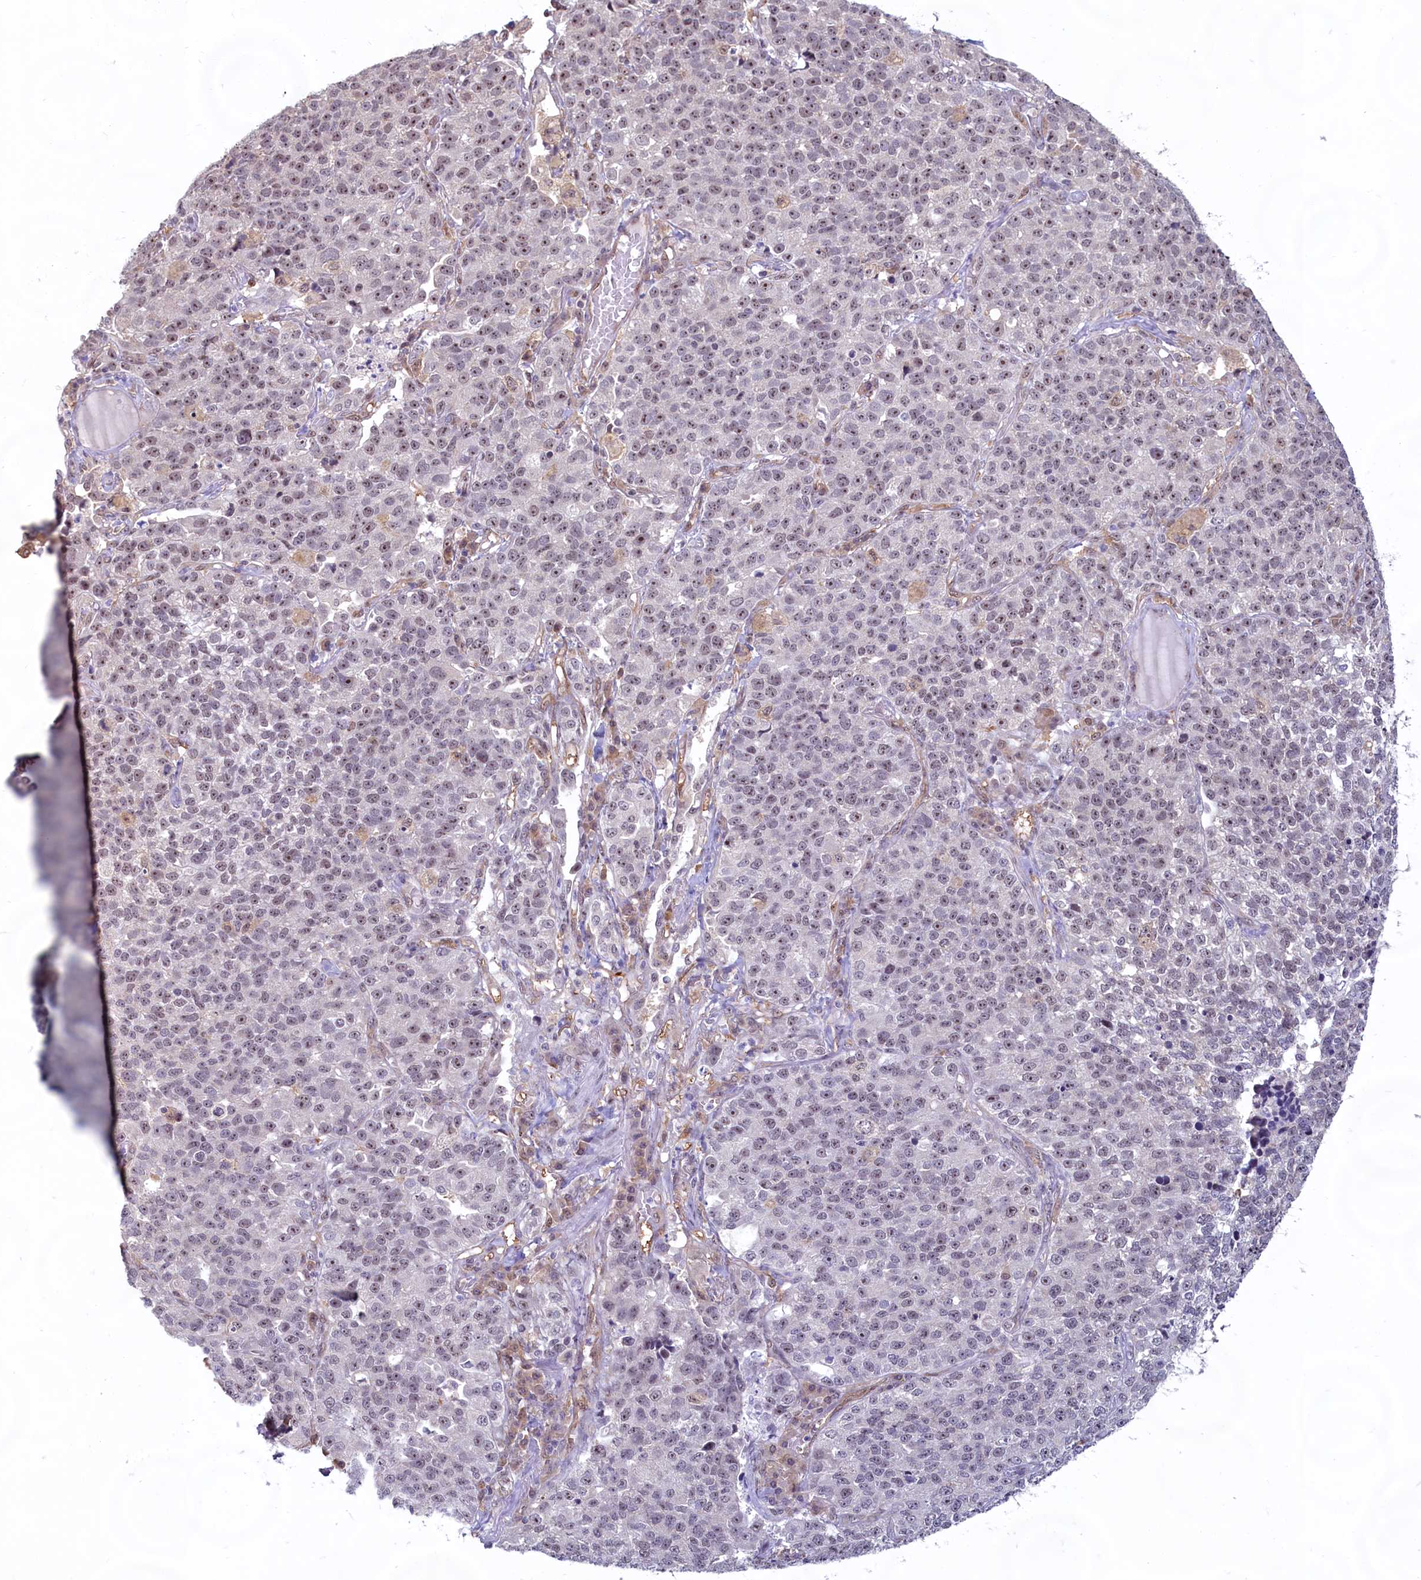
{"staining": {"intensity": "weak", "quantity": "25%-75%", "location": "nuclear"}, "tissue": "lung cancer", "cell_type": "Tumor cells", "image_type": "cancer", "snomed": [{"axis": "morphology", "description": "Adenocarcinoma, NOS"}, {"axis": "topography", "description": "Lung"}], "caption": "Weak nuclear protein positivity is present in about 25%-75% of tumor cells in lung adenocarcinoma. The staining is performed using DAB (3,3'-diaminobenzidine) brown chromogen to label protein expression. The nuclei are counter-stained blue using hematoxylin.", "gene": "C1D", "patient": {"sex": "male", "age": 49}}